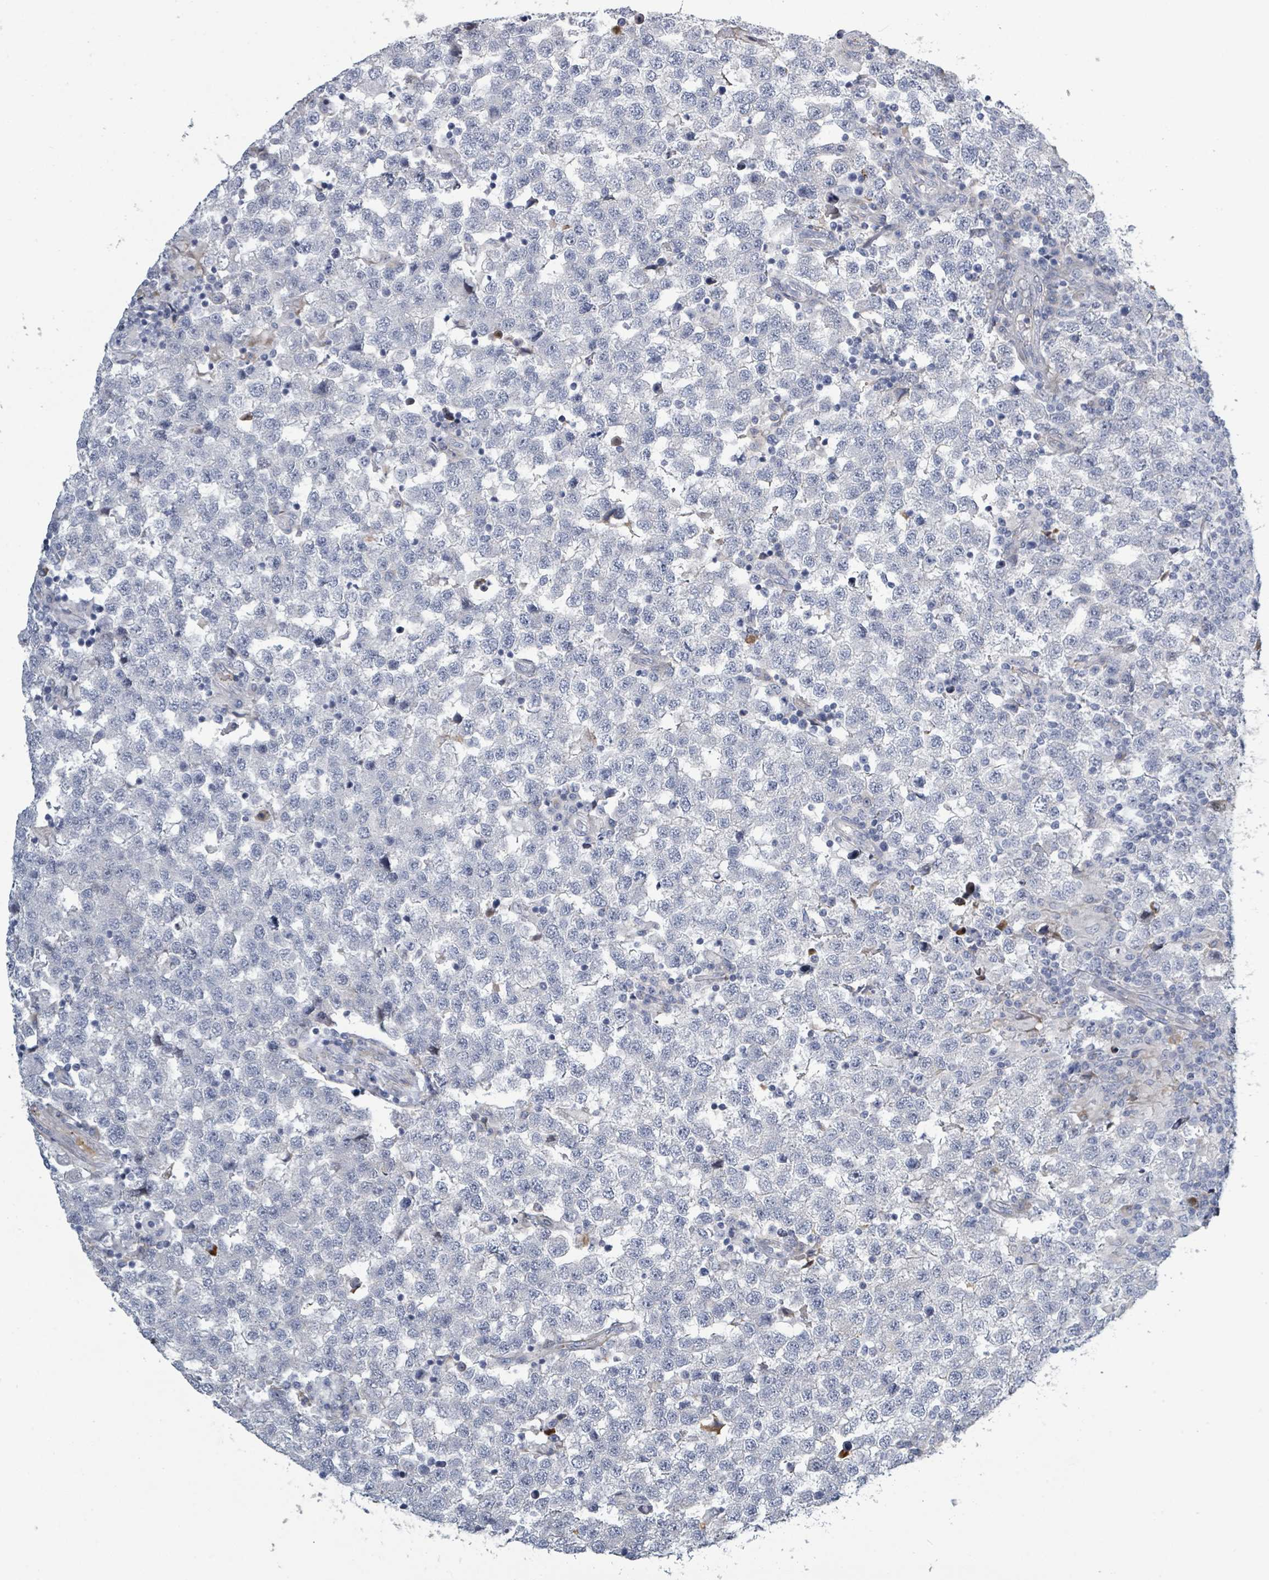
{"staining": {"intensity": "negative", "quantity": "none", "location": "none"}, "tissue": "testis cancer", "cell_type": "Tumor cells", "image_type": "cancer", "snomed": [{"axis": "morphology", "description": "Seminoma, NOS"}, {"axis": "topography", "description": "Testis"}], "caption": "A high-resolution micrograph shows IHC staining of seminoma (testis), which shows no significant expression in tumor cells.", "gene": "RAB33B", "patient": {"sex": "male", "age": 34}}